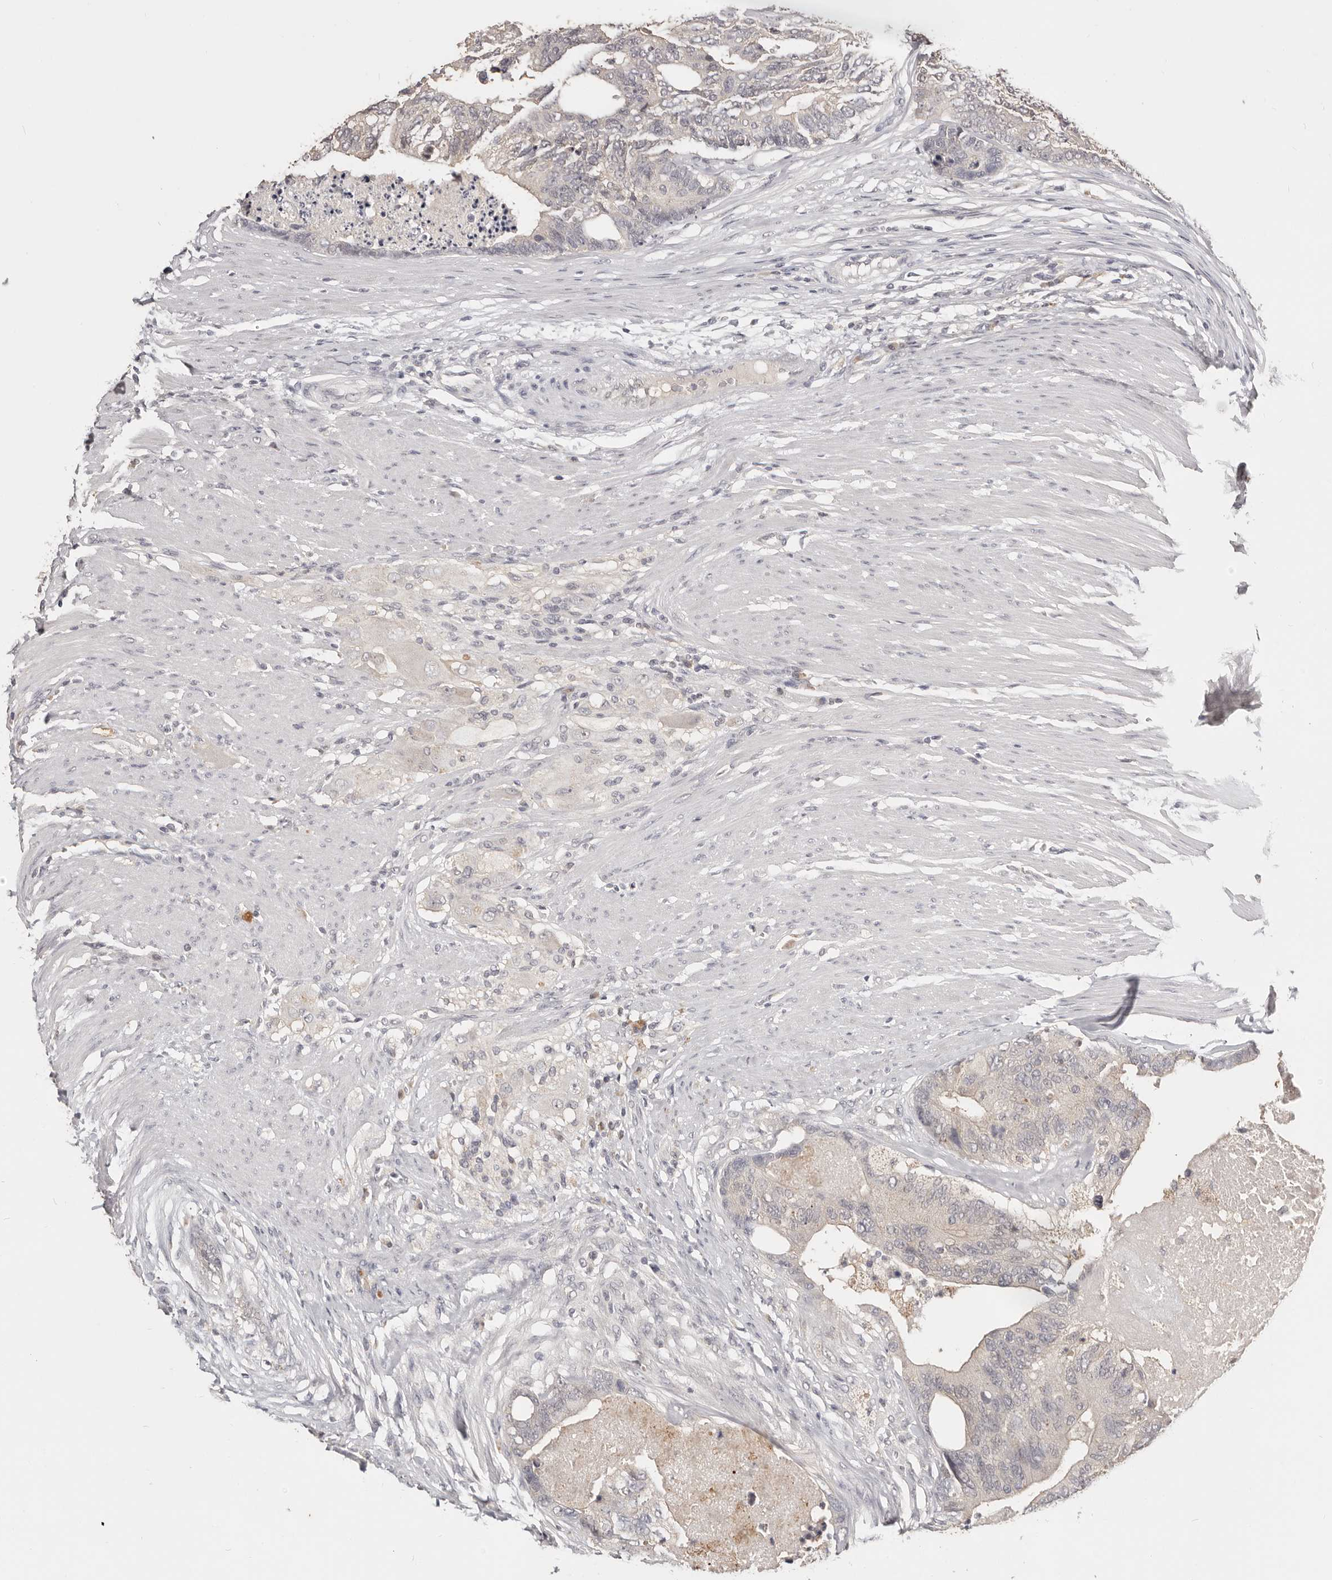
{"staining": {"intensity": "negative", "quantity": "none", "location": "none"}, "tissue": "colorectal cancer", "cell_type": "Tumor cells", "image_type": "cancer", "snomed": [{"axis": "morphology", "description": "Adenocarcinoma, NOS"}, {"axis": "topography", "description": "Colon"}], "caption": "A micrograph of human colorectal cancer (adenocarcinoma) is negative for staining in tumor cells.", "gene": "TSPAN13", "patient": {"sex": "female", "age": 67}}